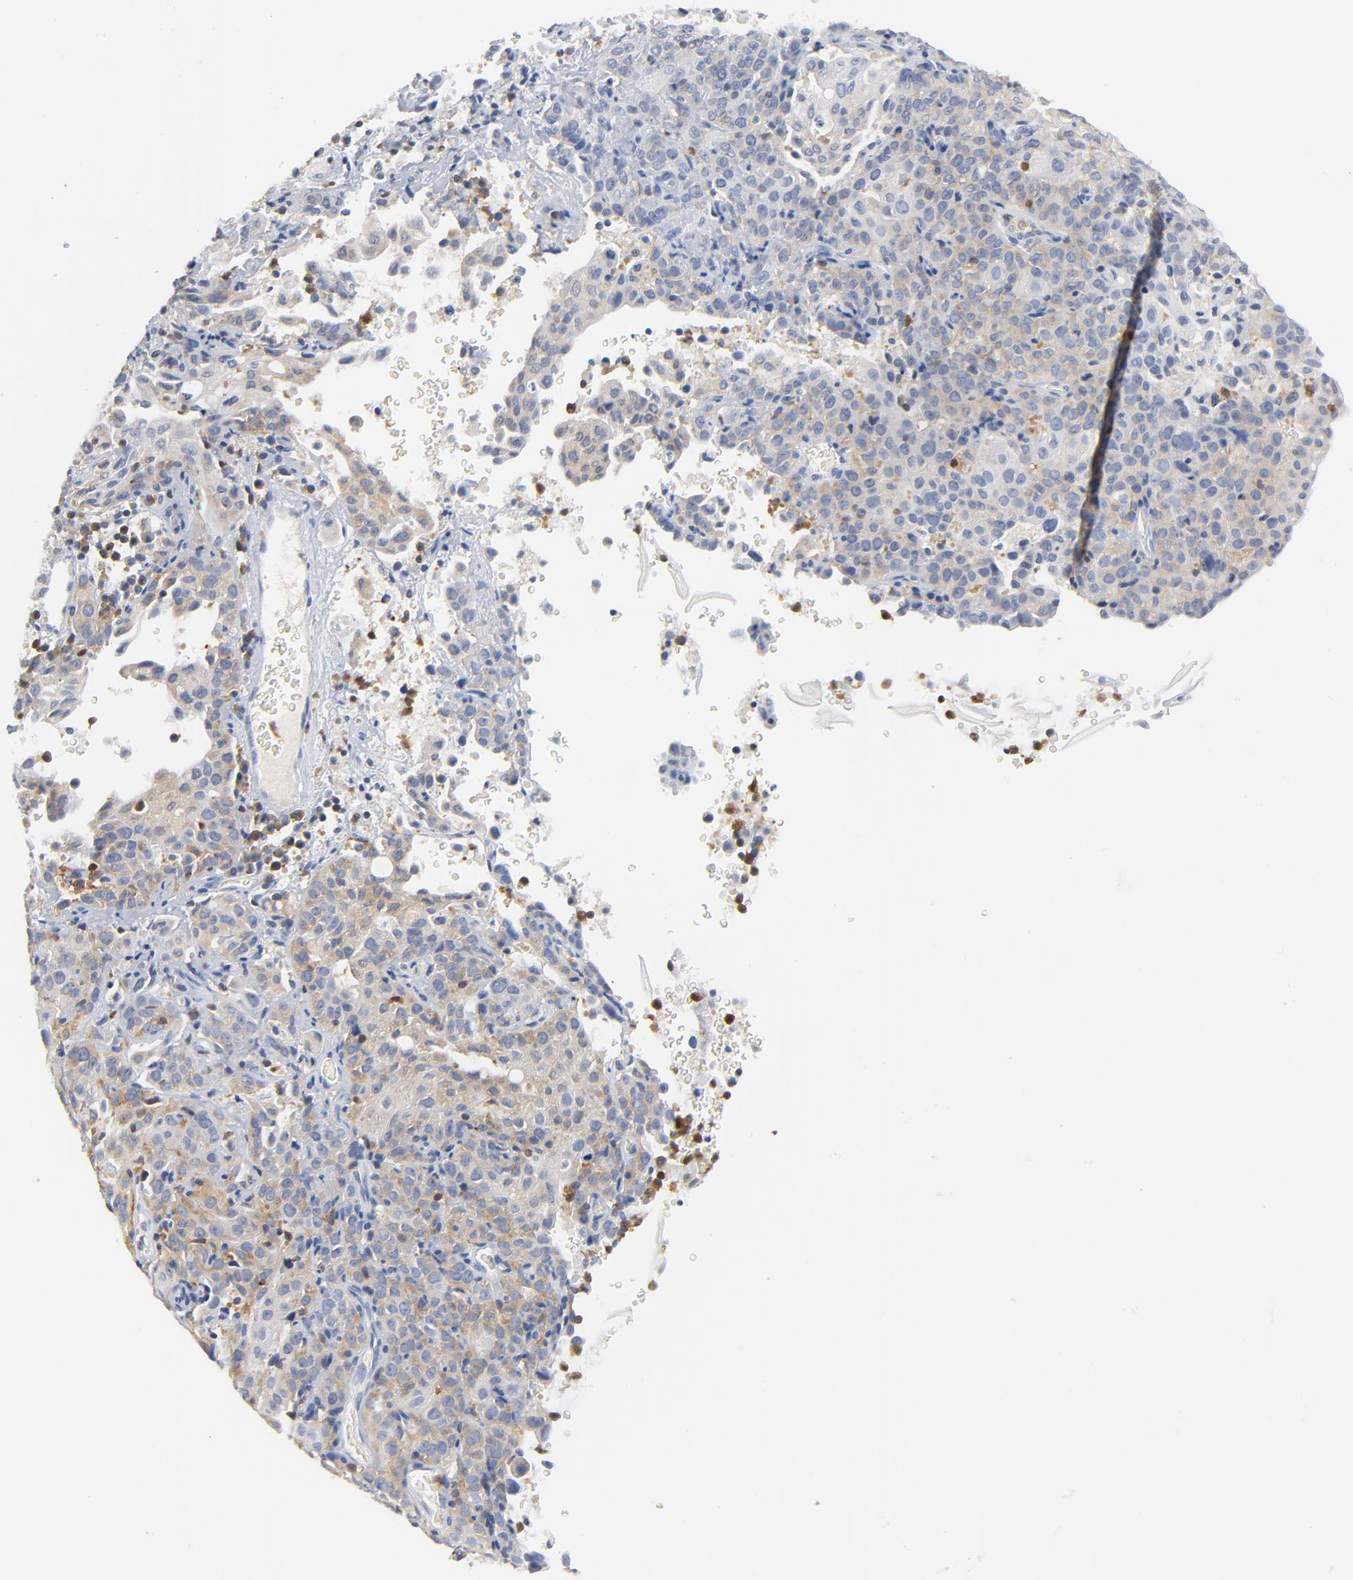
{"staining": {"intensity": "weak", "quantity": "25%-75%", "location": "cytoplasmic/membranous"}, "tissue": "cervical cancer", "cell_type": "Tumor cells", "image_type": "cancer", "snomed": [{"axis": "morphology", "description": "Squamous cell carcinoma, NOS"}, {"axis": "topography", "description": "Cervix"}], "caption": "Cervical cancer (squamous cell carcinoma) stained for a protein displays weak cytoplasmic/membranous positivity in tumor cells. Using DAB (brown) and hematoxylin (blue) stains, captured at high magnification using brightfield microscopy.", "gene": "PTK2B", "patient": {"sex": "female", "age": 41}}